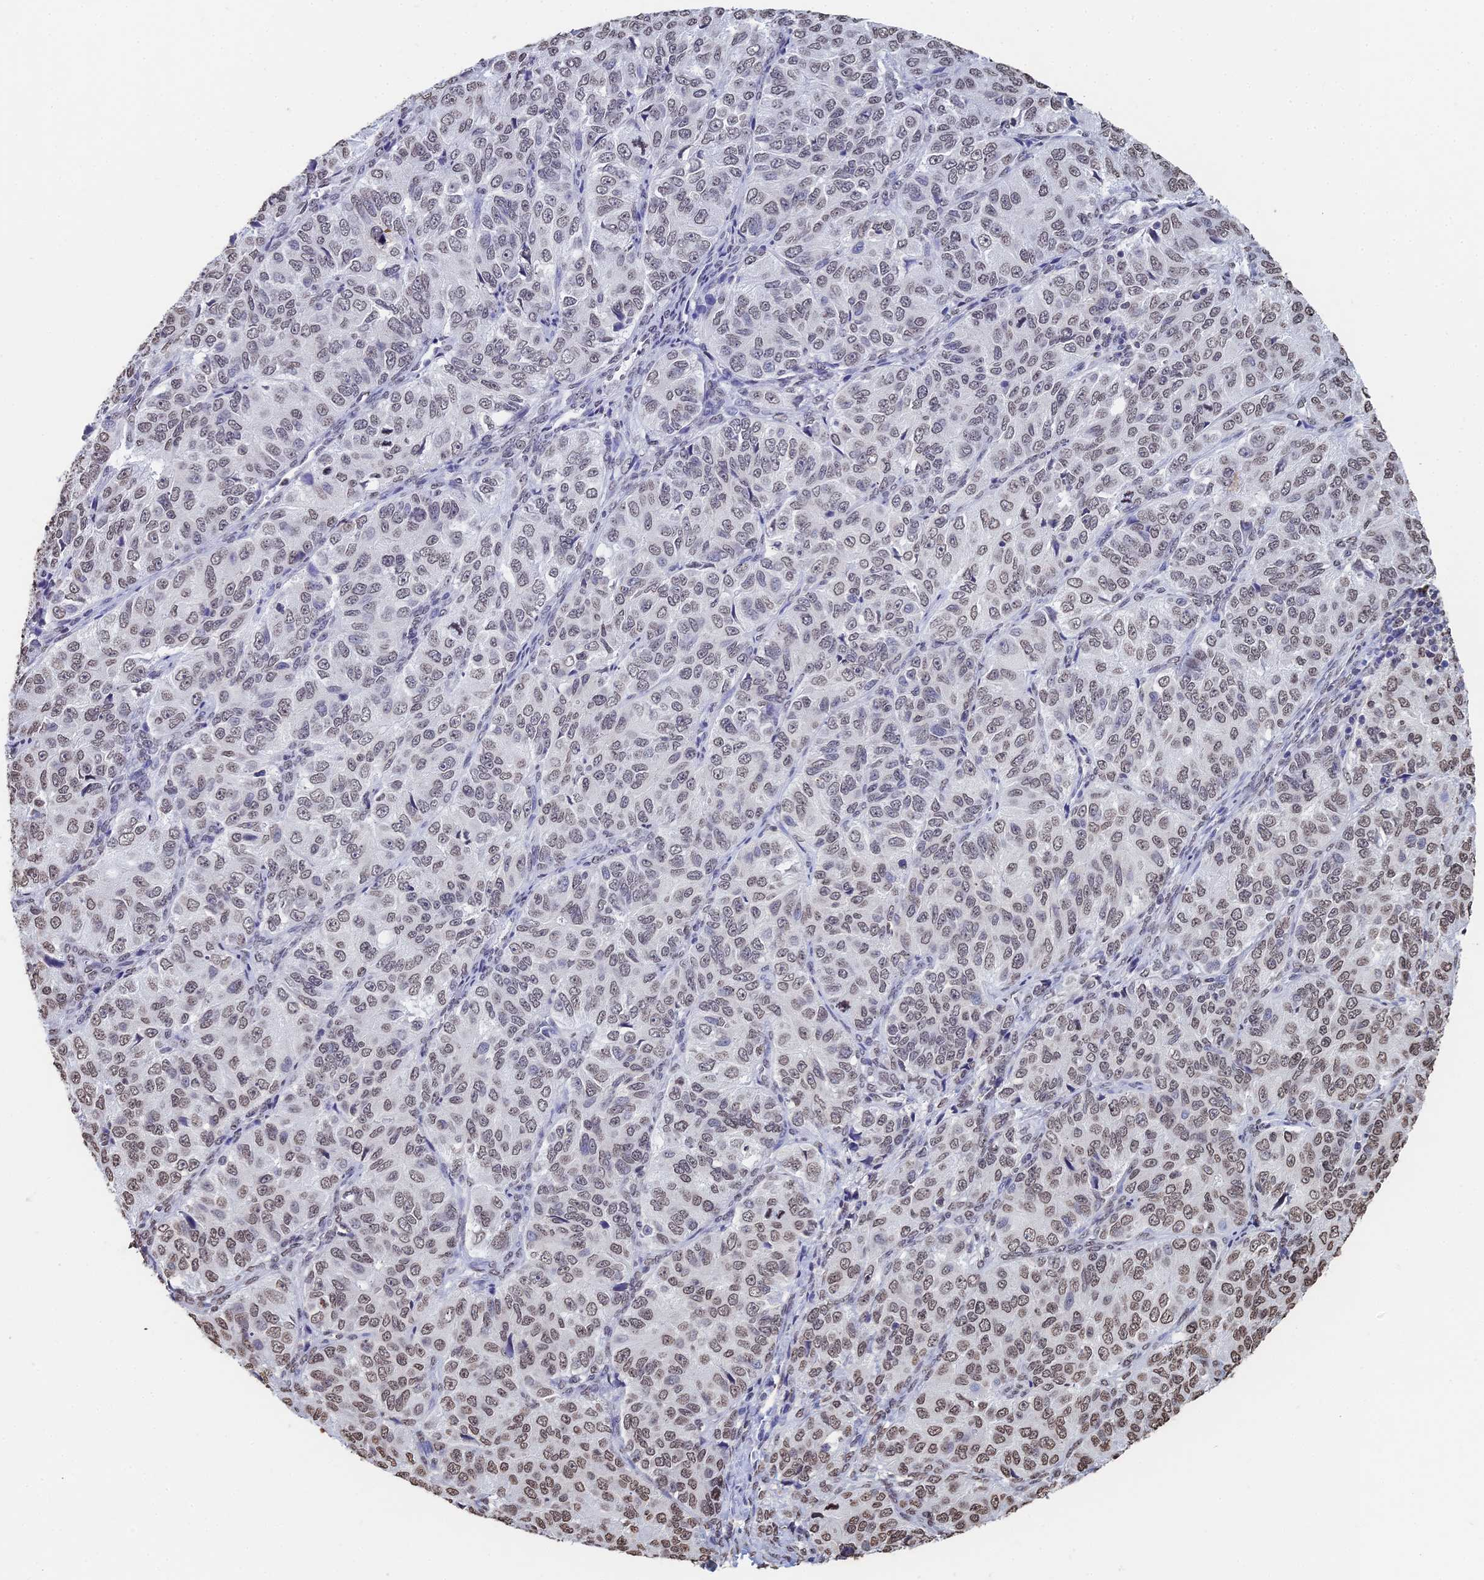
{"staining": {"intensity": "weak", "quantity": ">75%", "location": "nuclear"}, "tissue": "ovarian cancer", "cell_type": "Tumor cells", "image_type": "cancer", "snomed": [{"axis": "morphology", "description": "Carcinoma, endometroid"}, {"axis": "topography", "description": "Ovary"}], "caption": "Protein staining of ovarian endometroid carcinoma tissue reveals weak nuclear positivity in approximately >75% of tumor cells. The staining is performed using DAB brown chromogen to label protein expression. The nuclei are counter-stained blue using hematoxylin.", "gene": "GBP3", "patient": {"sex": "female", "age": 51}}